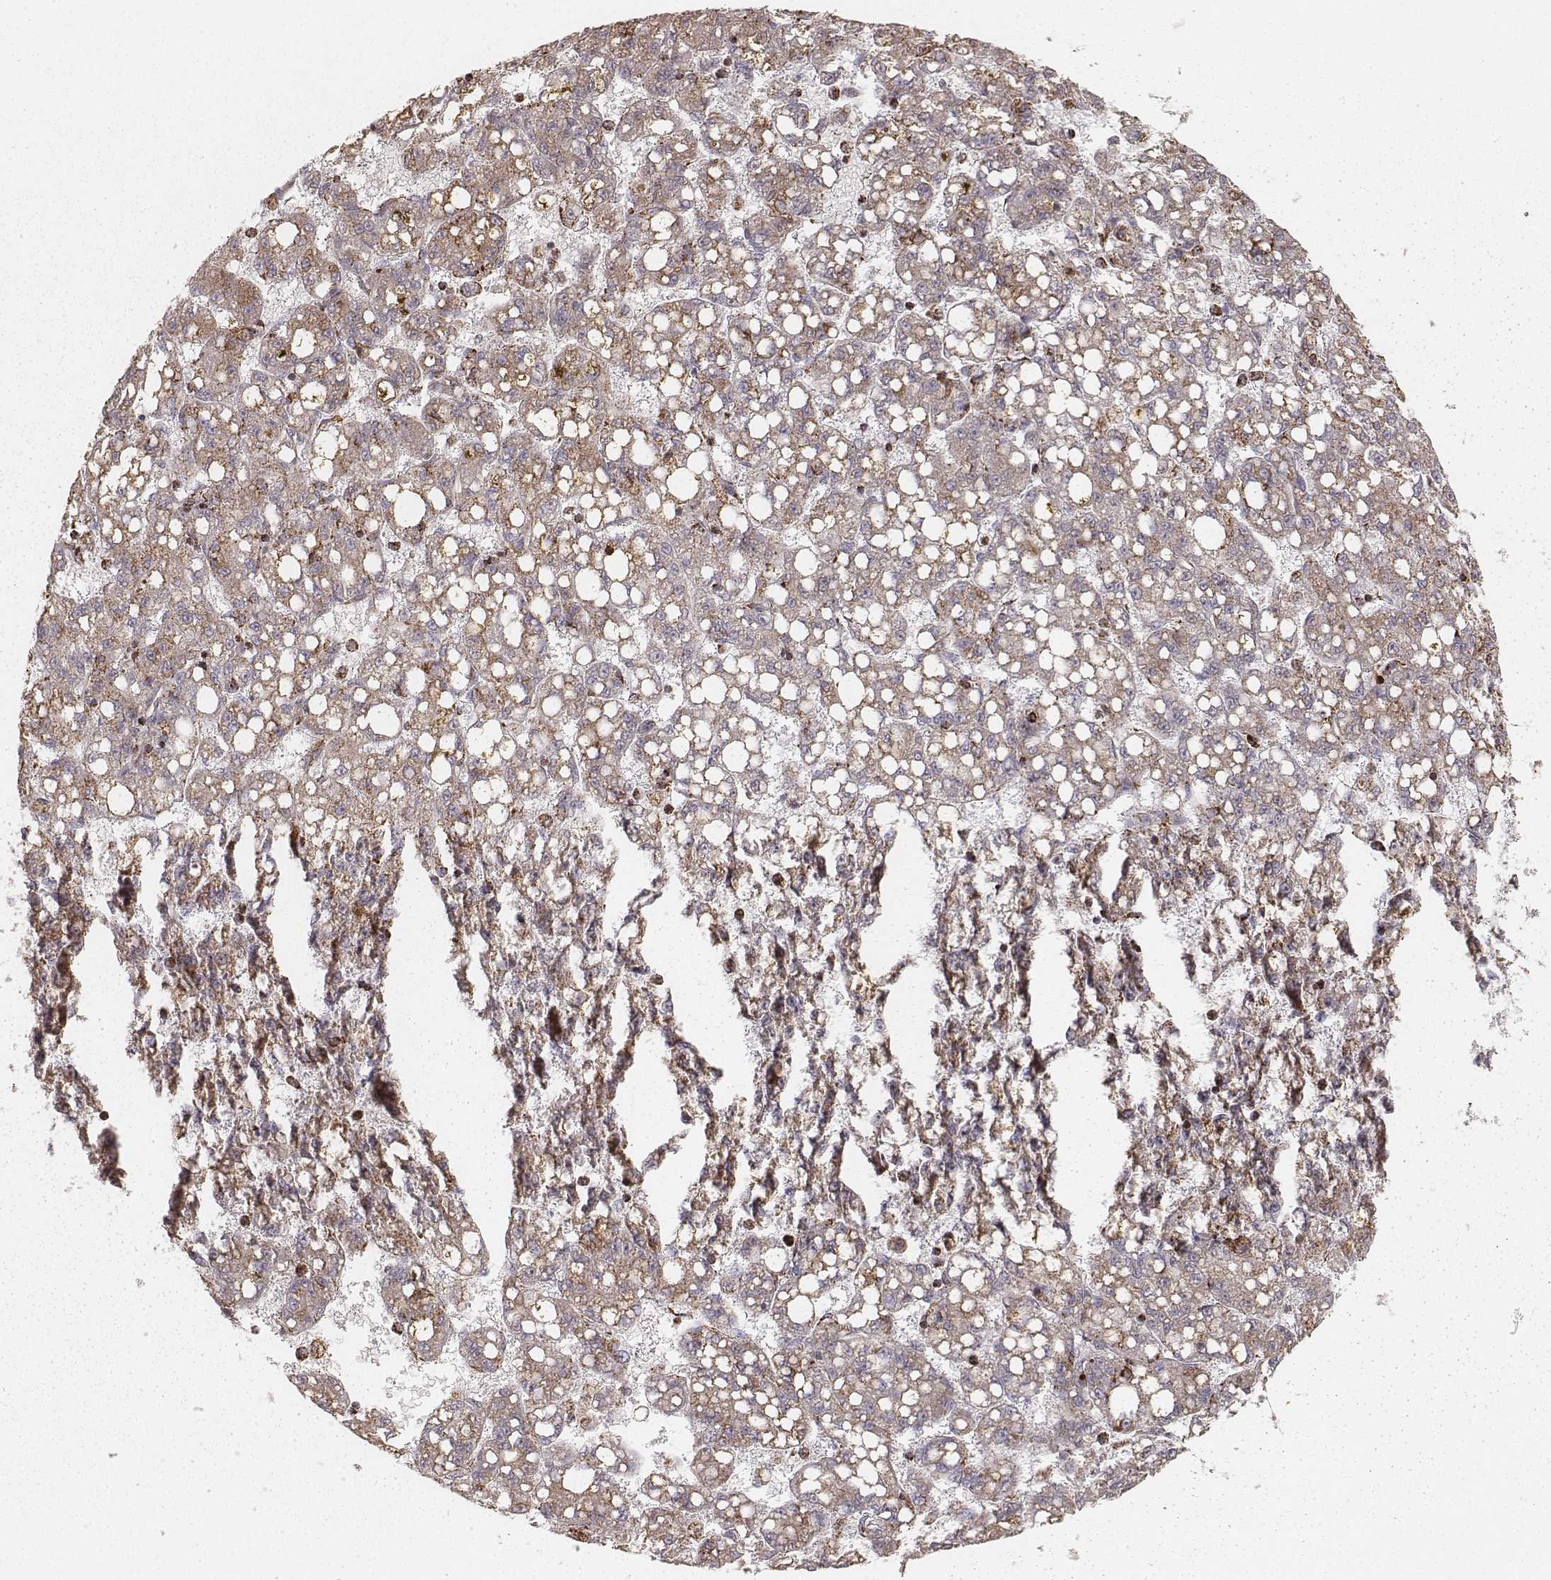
{"staining": {"intensity": "weak", "quantity": ">75%", "location": "cytoplasmic/membranous"}, "tissue": "liver cancer", "cell_type": "Tumor cells", "image_type": "cancer", "snomed": [{"axis": "morphology", "description": "Carcinoma, Hepatocellular, NOS"}, {"axis": "topography", "description": "Liver"}], "caption": "Immunohistochemistry (DAB) staining of liver cancer (hepatocellular carcinoma) reveals weak cytoplasmic/membranous protein positivity in approximately >75% of tumor cells.", "gene": "CS", "patient": {"sex": "female", "age": 65}}